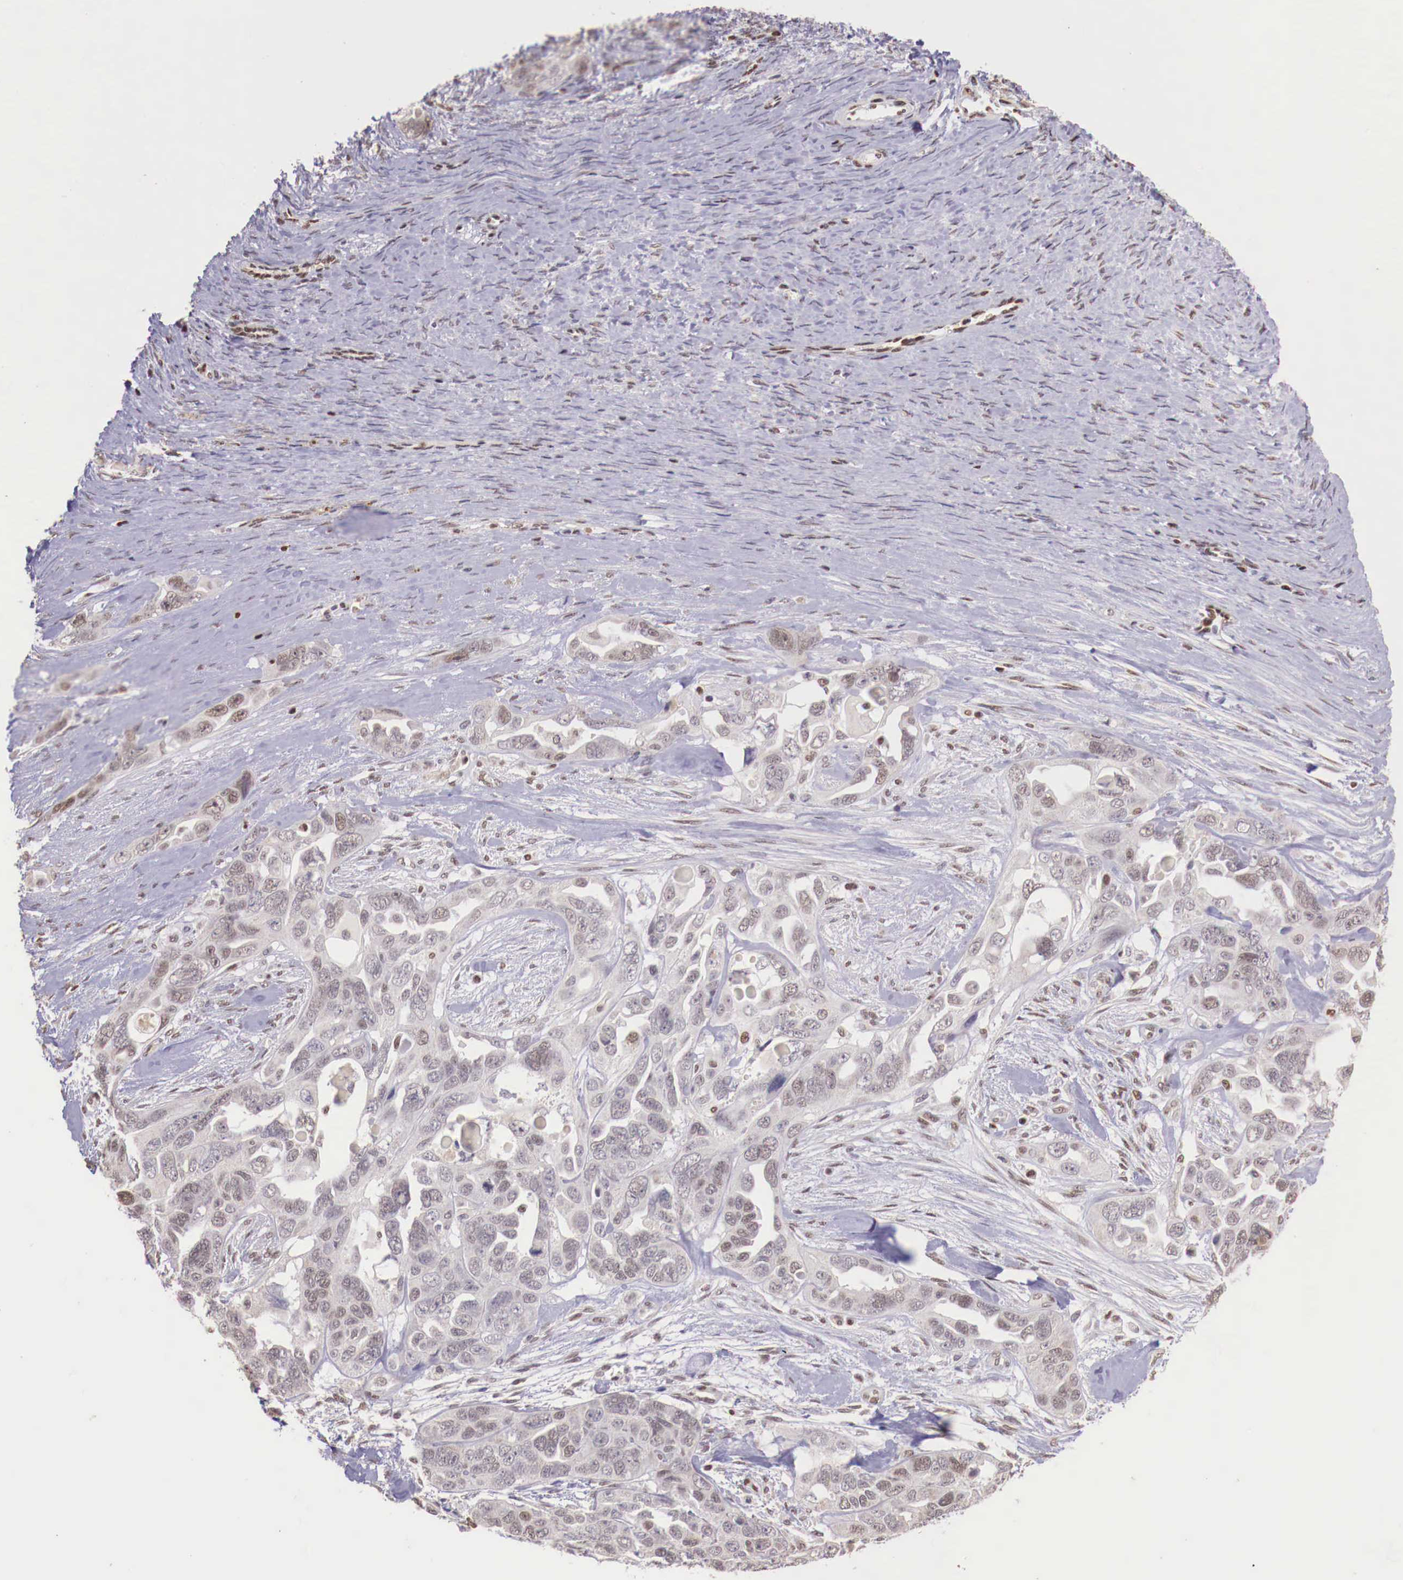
{"staining": {"intensity": "weak", "quantity": "<25%", "location": "cytoplasmic/membranous"}, "tissue": "ovarian cancer", "cell_type": "Tumor cells", "image_type": "cancer", "snomed": [{"axis": "morphology", "description": "Cystadenocarcinoma, serous, NOS"}, {"axis": "topography", "description": "Ovary"}], "caption": "High magnification brightfield microscopy of serous cystadenocarcinoma (ovarian) stained with DAB (3,3'-diaminobenzidine) (brown) and counterstained with hematoxylin (blue): tumor cells show no significant positivity.", "gene": "SP1", "patient": {"sex": "female", "age": 63}}